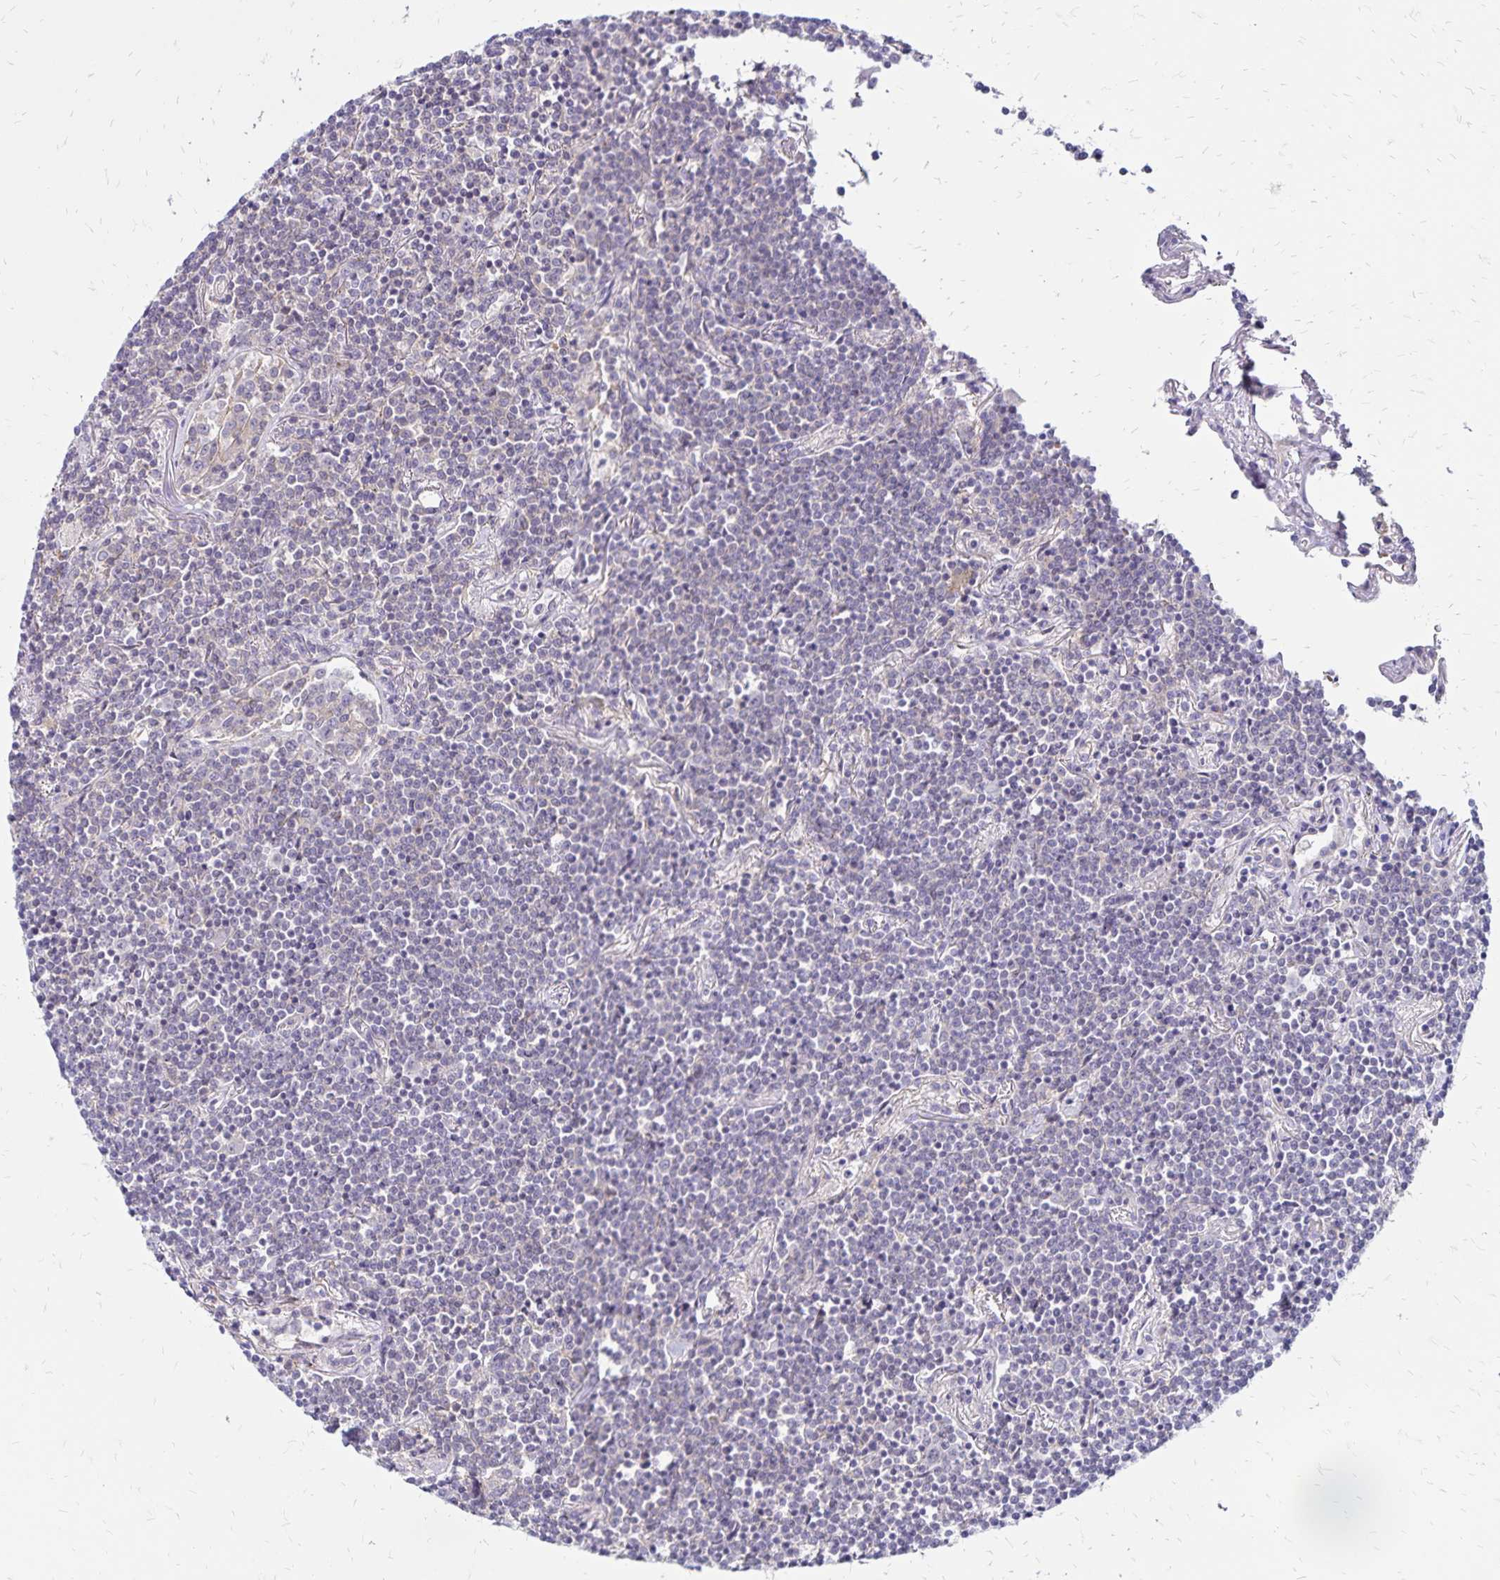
{"staining": {"intensity": "negative", "quantity": "none", "location": "none"}, "tissue": "lymphoma", "cell_type": "Tumor cells", "image_type": "cancer", "snomed": [{"axis": "morphology", "description": "Malignant lymphoma, non-Hodgkin's type, Low grade"}, {"axis": "topography", "description": "Lung"}], "caption": "Immunohistochemistry (IHC) image of neoplastic tissue: lymphoma stained with DAB reveals no significant protein positivity in tumor cells. (DAB (3,3'-diaminobenzidine) immunohistochemistry (IHC) with hematoxylin counter stain).", "gene": "FSD1", "patient": {"sex": "female", "age": 71}}